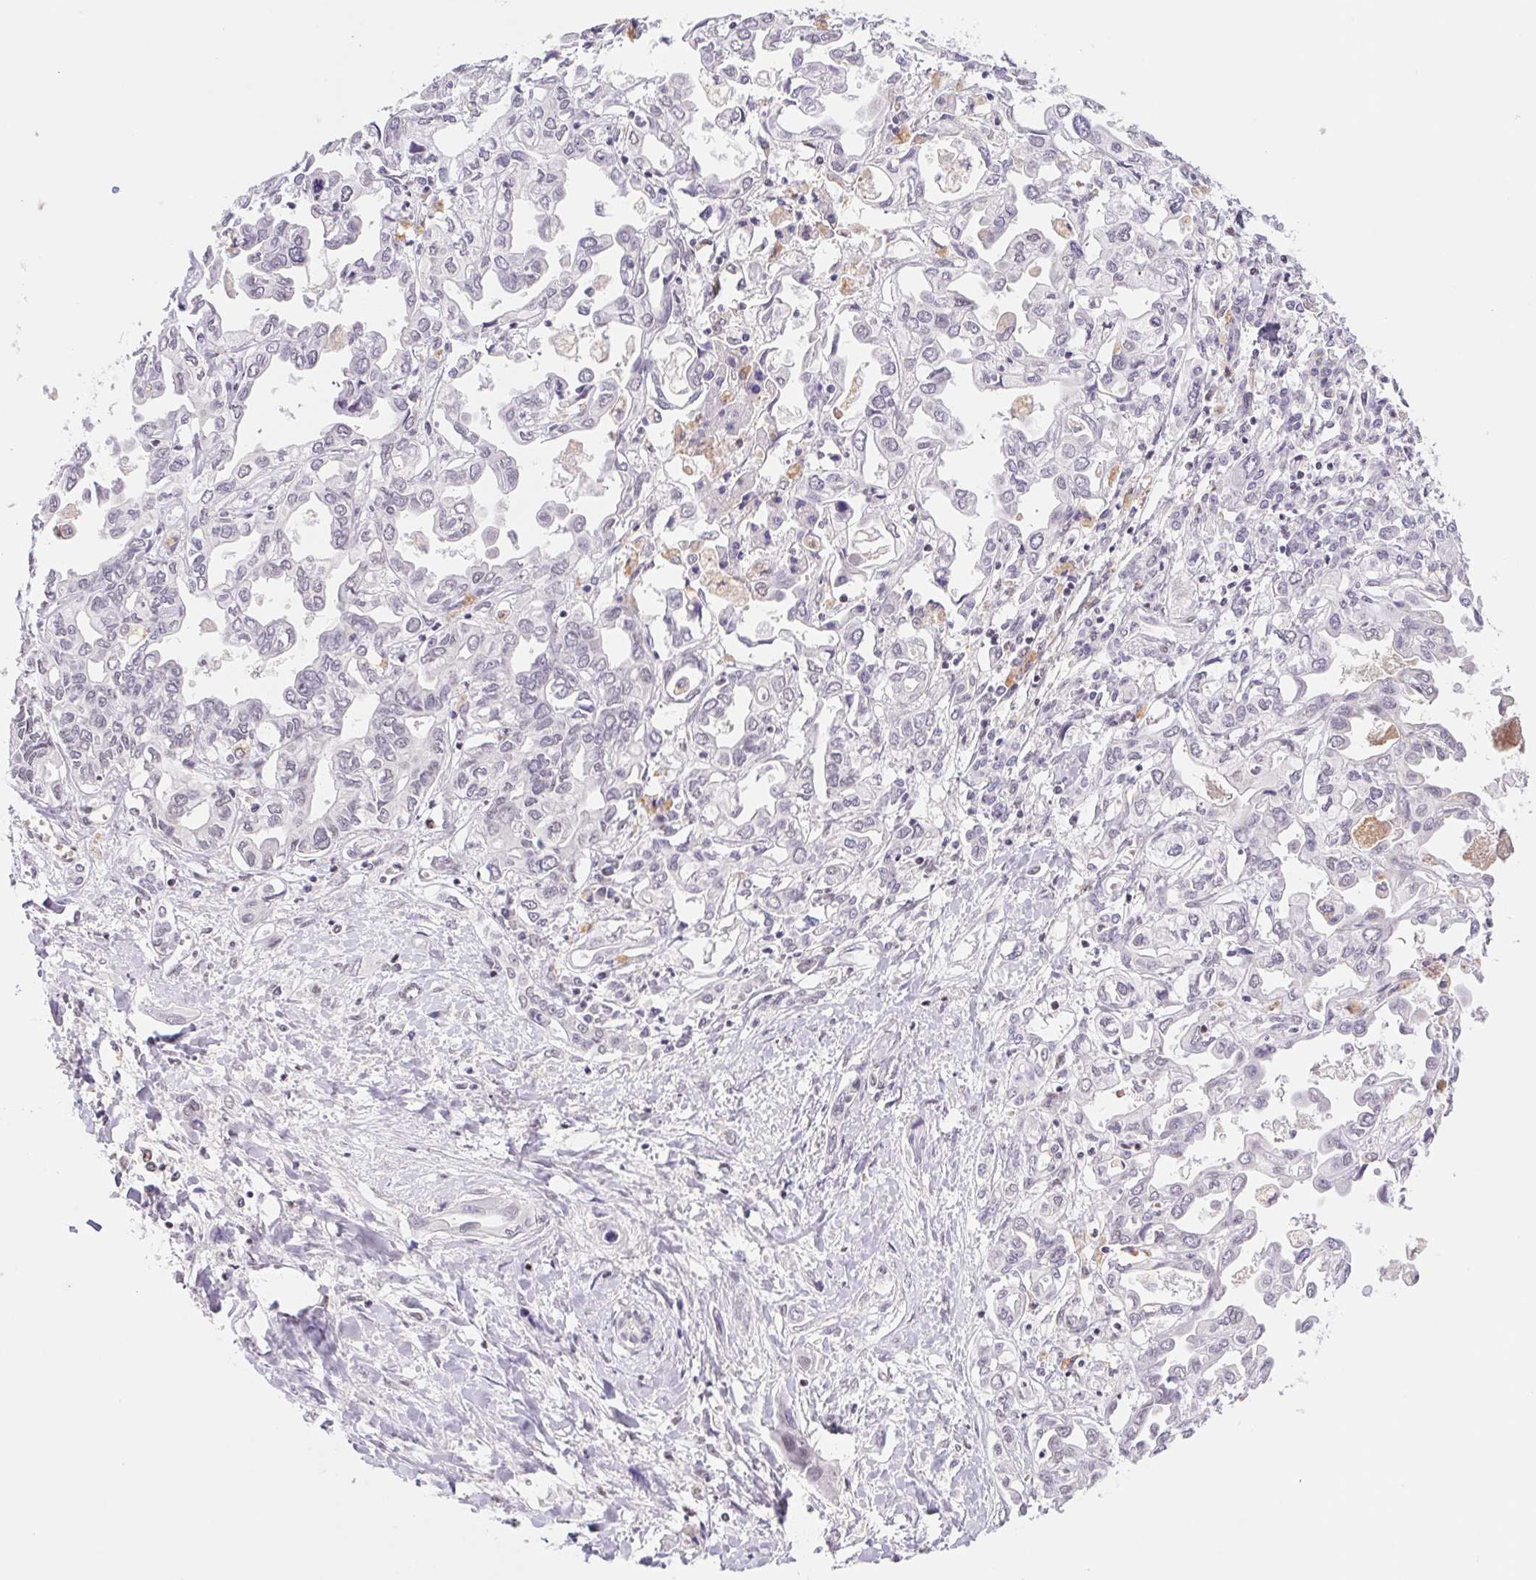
{"staining": {"intensity": "negative", "quantity": "none", "location": "none"}, "tissue": "liver cancer", "cell_type": "Tumor cells", "image_type": "cancer", "snomed": [{"axis": "morphology", "description": "Cholangiocarcinoma"}, {"axis": "topography", "description": "Liver"}], "caption": "High magnification brightfield microscopy of liver cancer stained with DAB (brown) and counterstained with hematoxylin (blue): tumor cells show no significant positivity.", "gene": "TRERF1", "patient": {"sex": "female", "age": 64}}